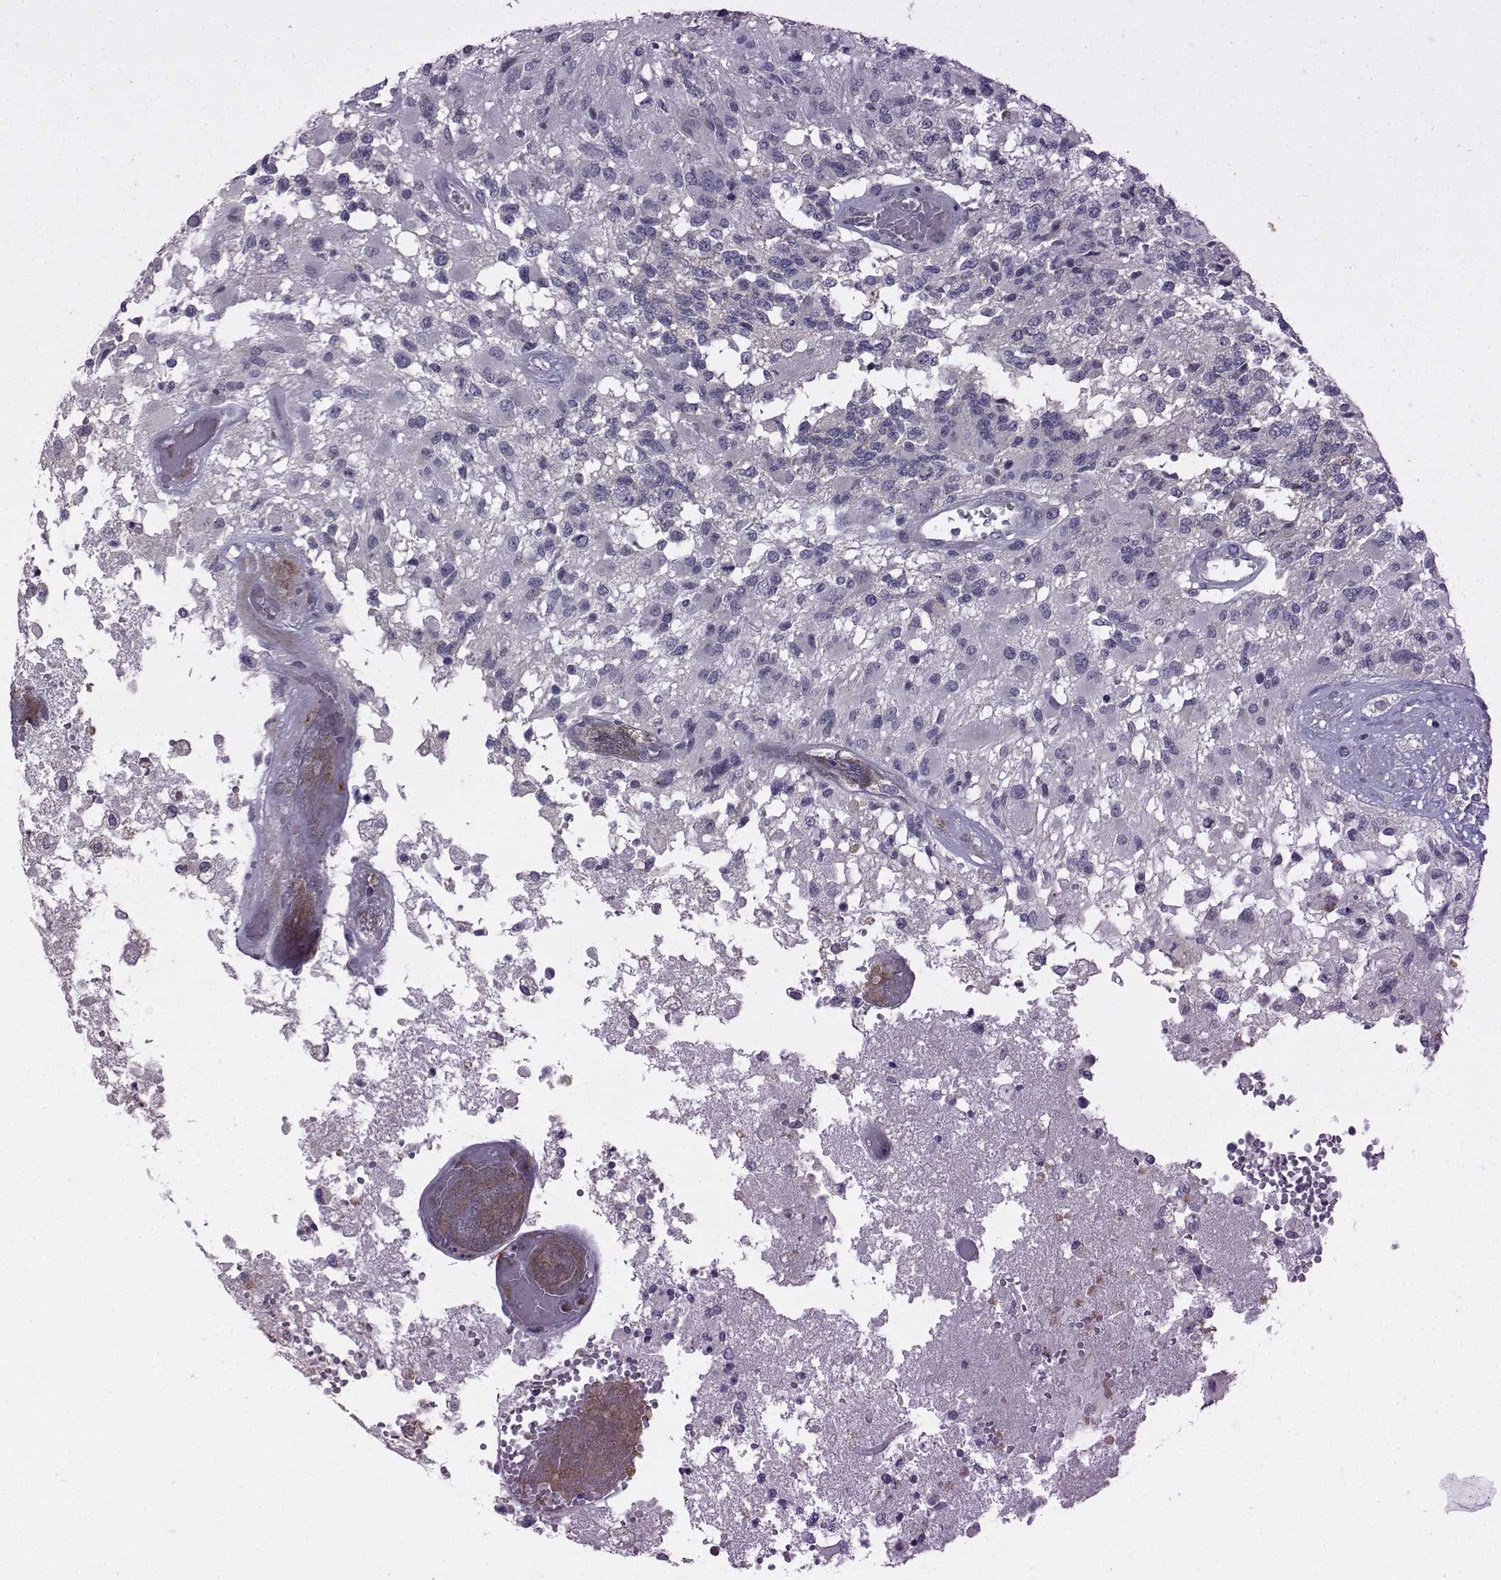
{"staining": {"intensity": "negative", "quantity": "none", "location": "none"}, "tissue": "glioma", "cell_type": "Tumor cells", "image_type": "cancer", "snomed": [{"axis": "morphology", "description": "Glioma, malignant, High grade"}, {"axis": "topography", "description": "Brain"}], "caption": "Protein analysis of glioma displays no significant staining in tumor cells.", "gene": "OPRD1", "patient": {"sex": "female", "age": 63}}